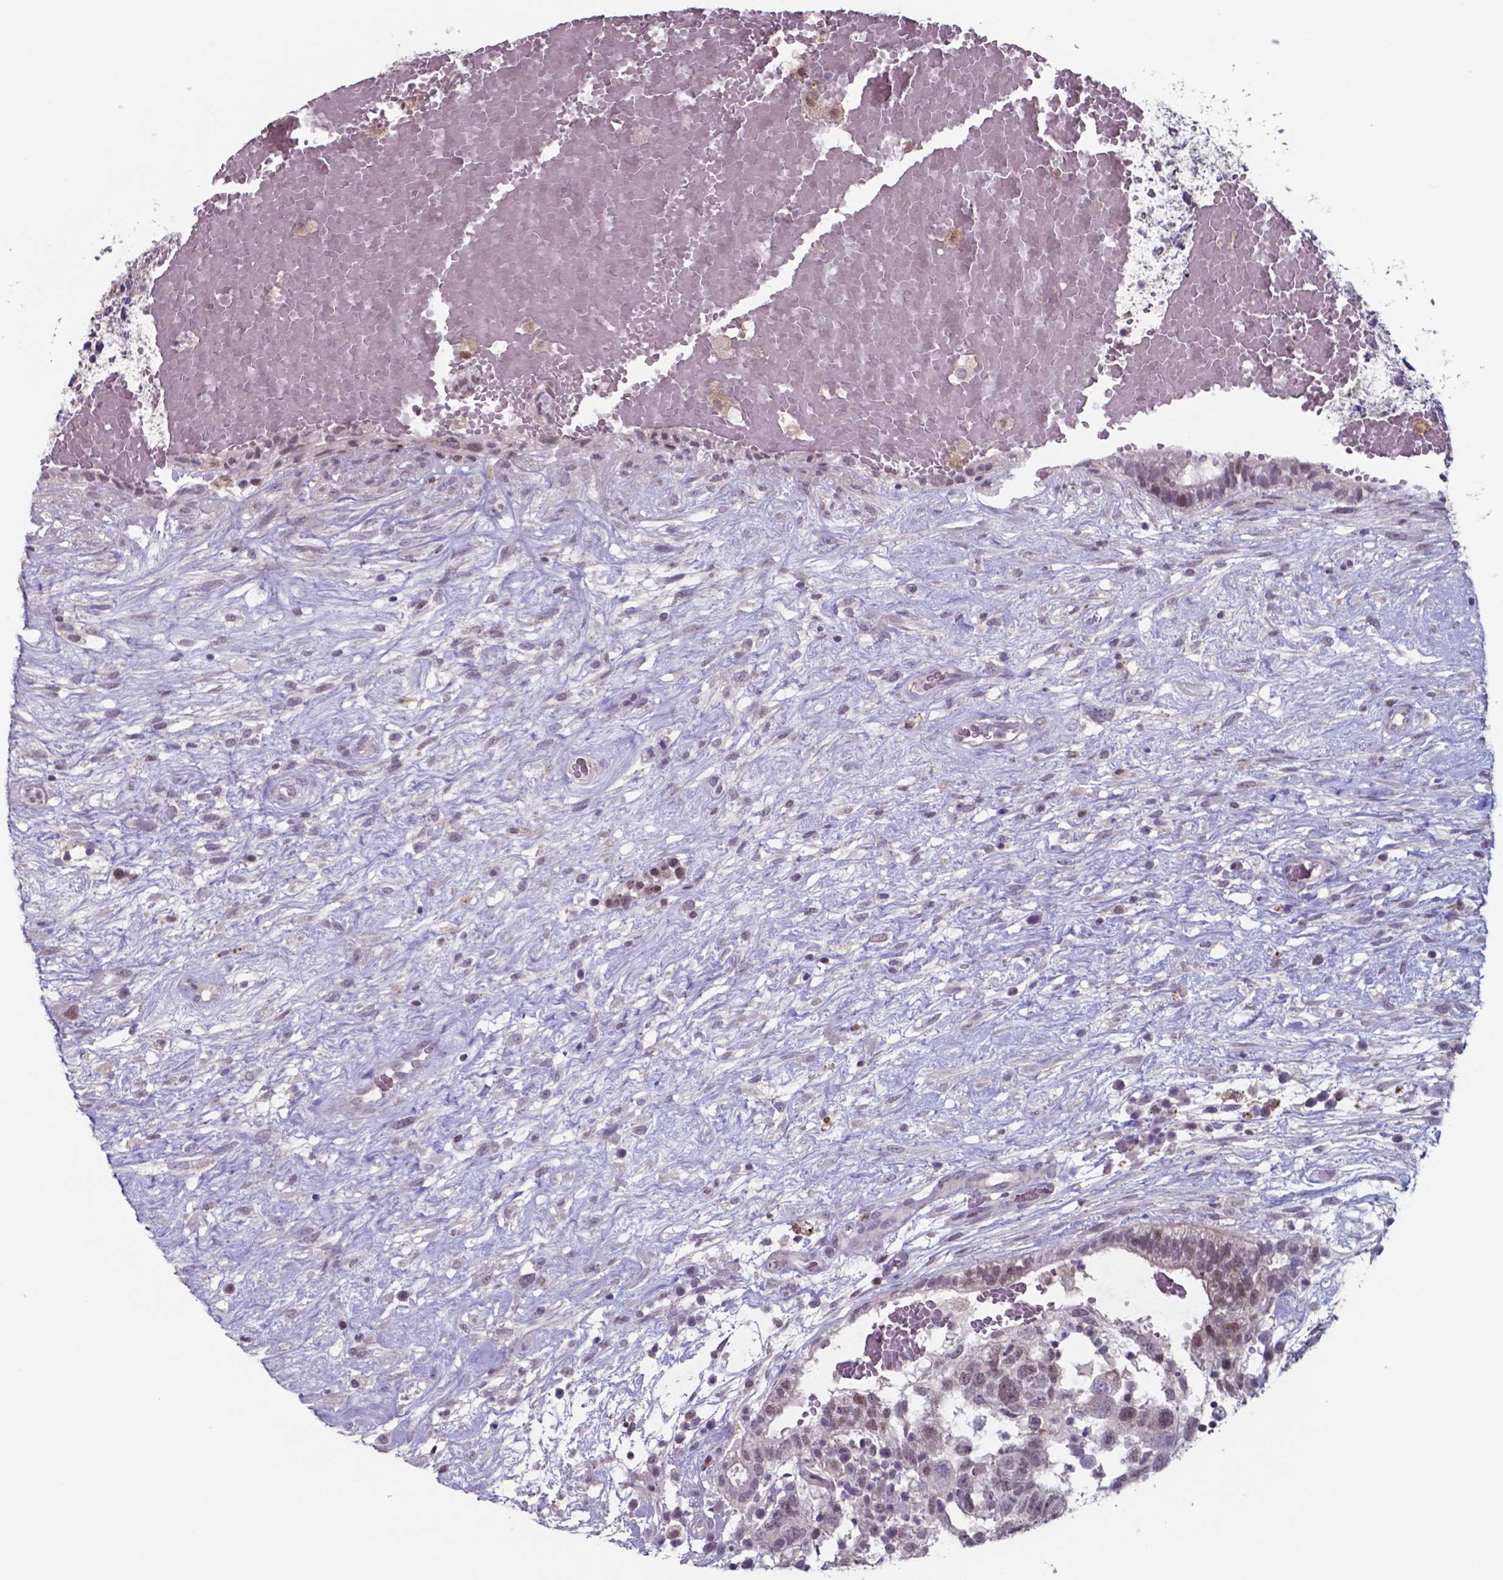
{"staining": {"intensity": "moderate", "quantity": "<25%", "location": "nuclear"}, "tissue": "testis cancer", "cell_type": "Tumor cells", "image_type": "cancer", "snomed": [{"axis": "morphology", "description": "Normal tissue, NOS"}, {"axis": "morphology", "description": "Carcinoma, Embryonal, NOS"}, {"axis": "topography", "description": "Testis"}], "caption": "Immunohistochemistry (DAB) staining of testis embryonal carcinoma shows moderate nuclear protein staining in about <25% of tumor cells.", "gene": "TDP2", "patient": {"sex": "male", "age": 32}}